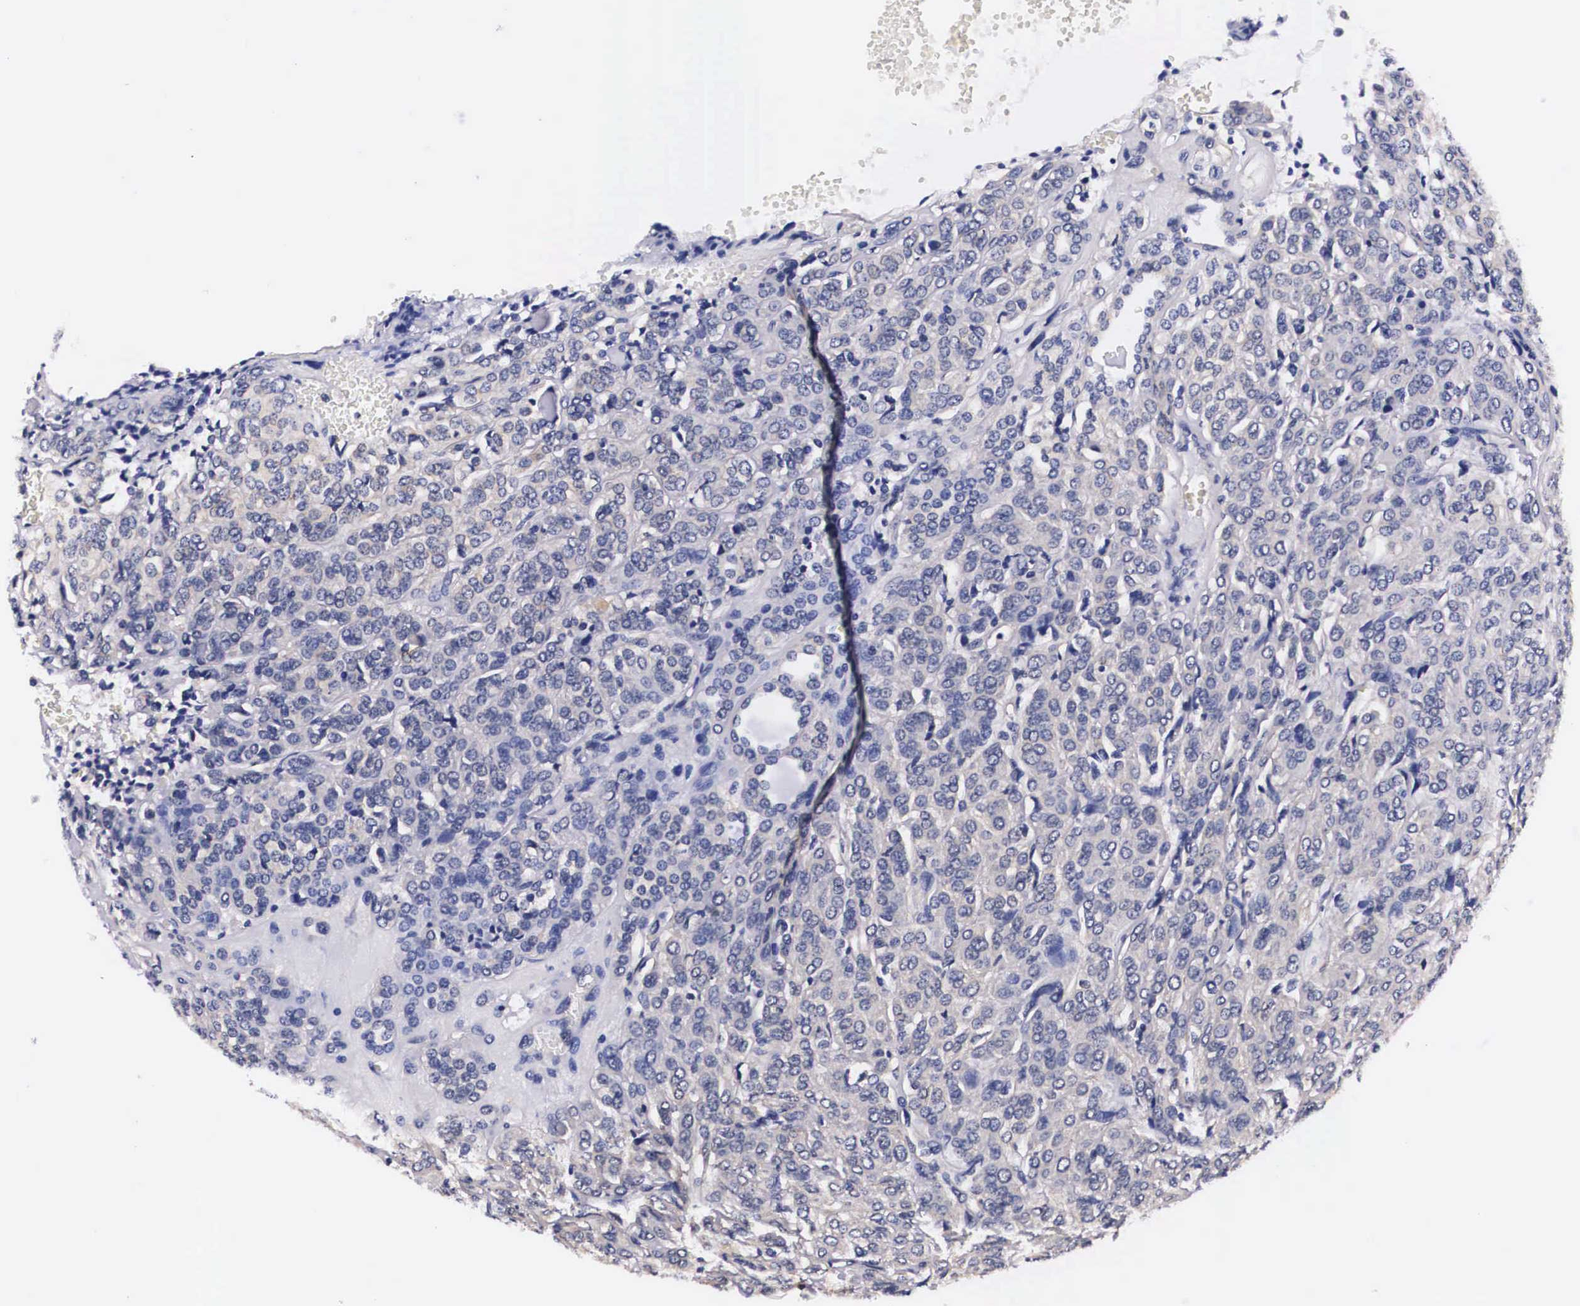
{"staining": {"intensity": "negative", "quantity": "none", "location": "none"}, "tissue": "thyroid cancer", "cell_type": "Tumor cells", "image_type": "cancer", "snomed": [{"axis": "morphology", "description": "Follicular adenoma carcinoma, NOS"}, {"axis": "topography", "description": "Thyroid gland"}], "caption": "An IHC photomicrograph of thyroid follicular adenoma carcinoma is shown. There is no staining in tumor cells of thyroid follicular adenoma carcinoma.", "gene": "PHETA2", "patient": {"sex": "female", "age": 71}}